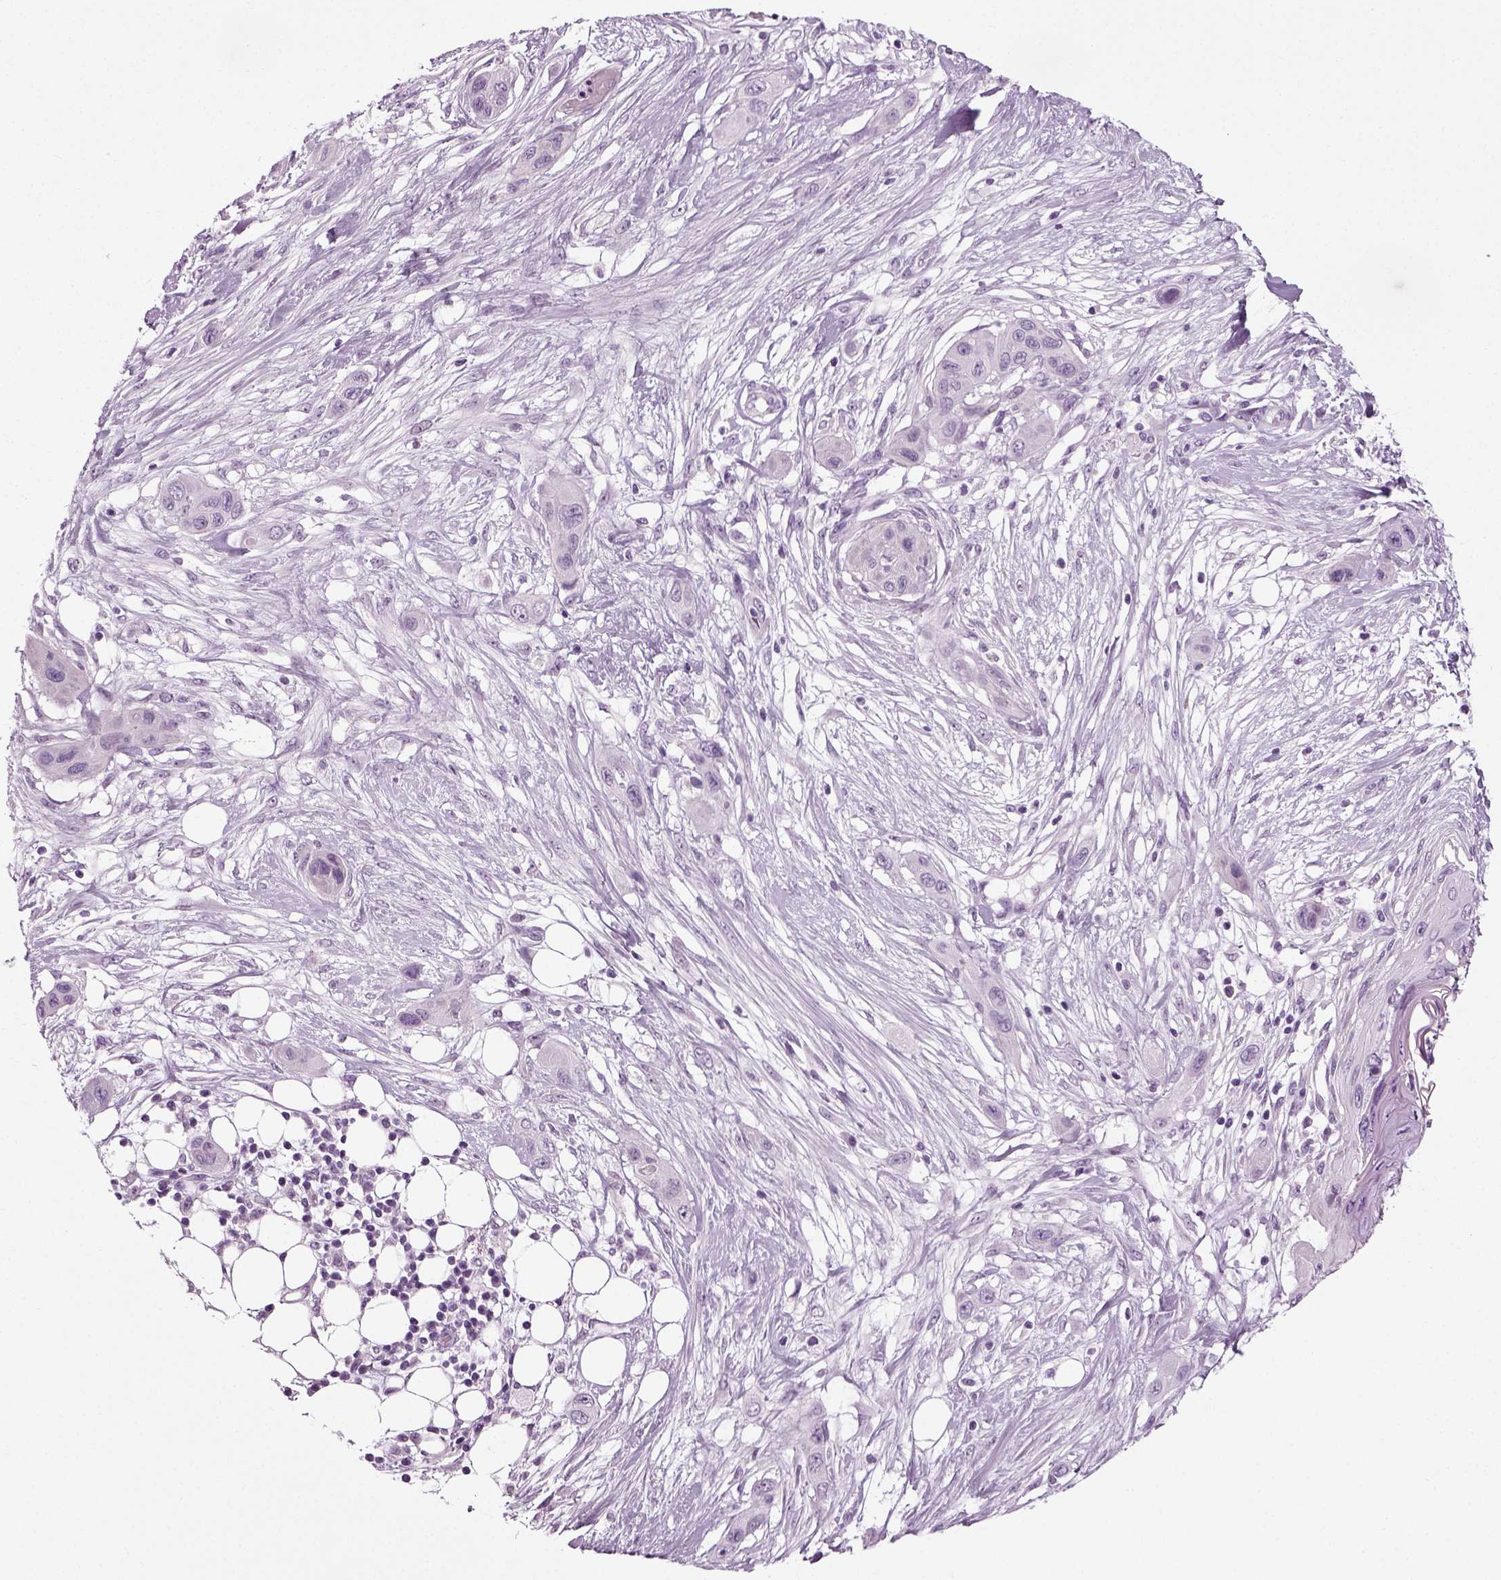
{"staining": {"intensity": "negative", "quantity": "none", "location": "none"}, "tissue": "skin cancer", "cell_type": "Tumor cells", "image_type": "cancer", "snomed": [{"axis": "morphology", "description": "Squamous cell carcinoma, NOS"}, {"axis": "topography", "description": "Skin"}], "caption": "Tumor cells are negative for protein expression in human skin squamous cell carcinoma.", "gene": "SCG5", "patient": {"sex": "male", "age": 79}}